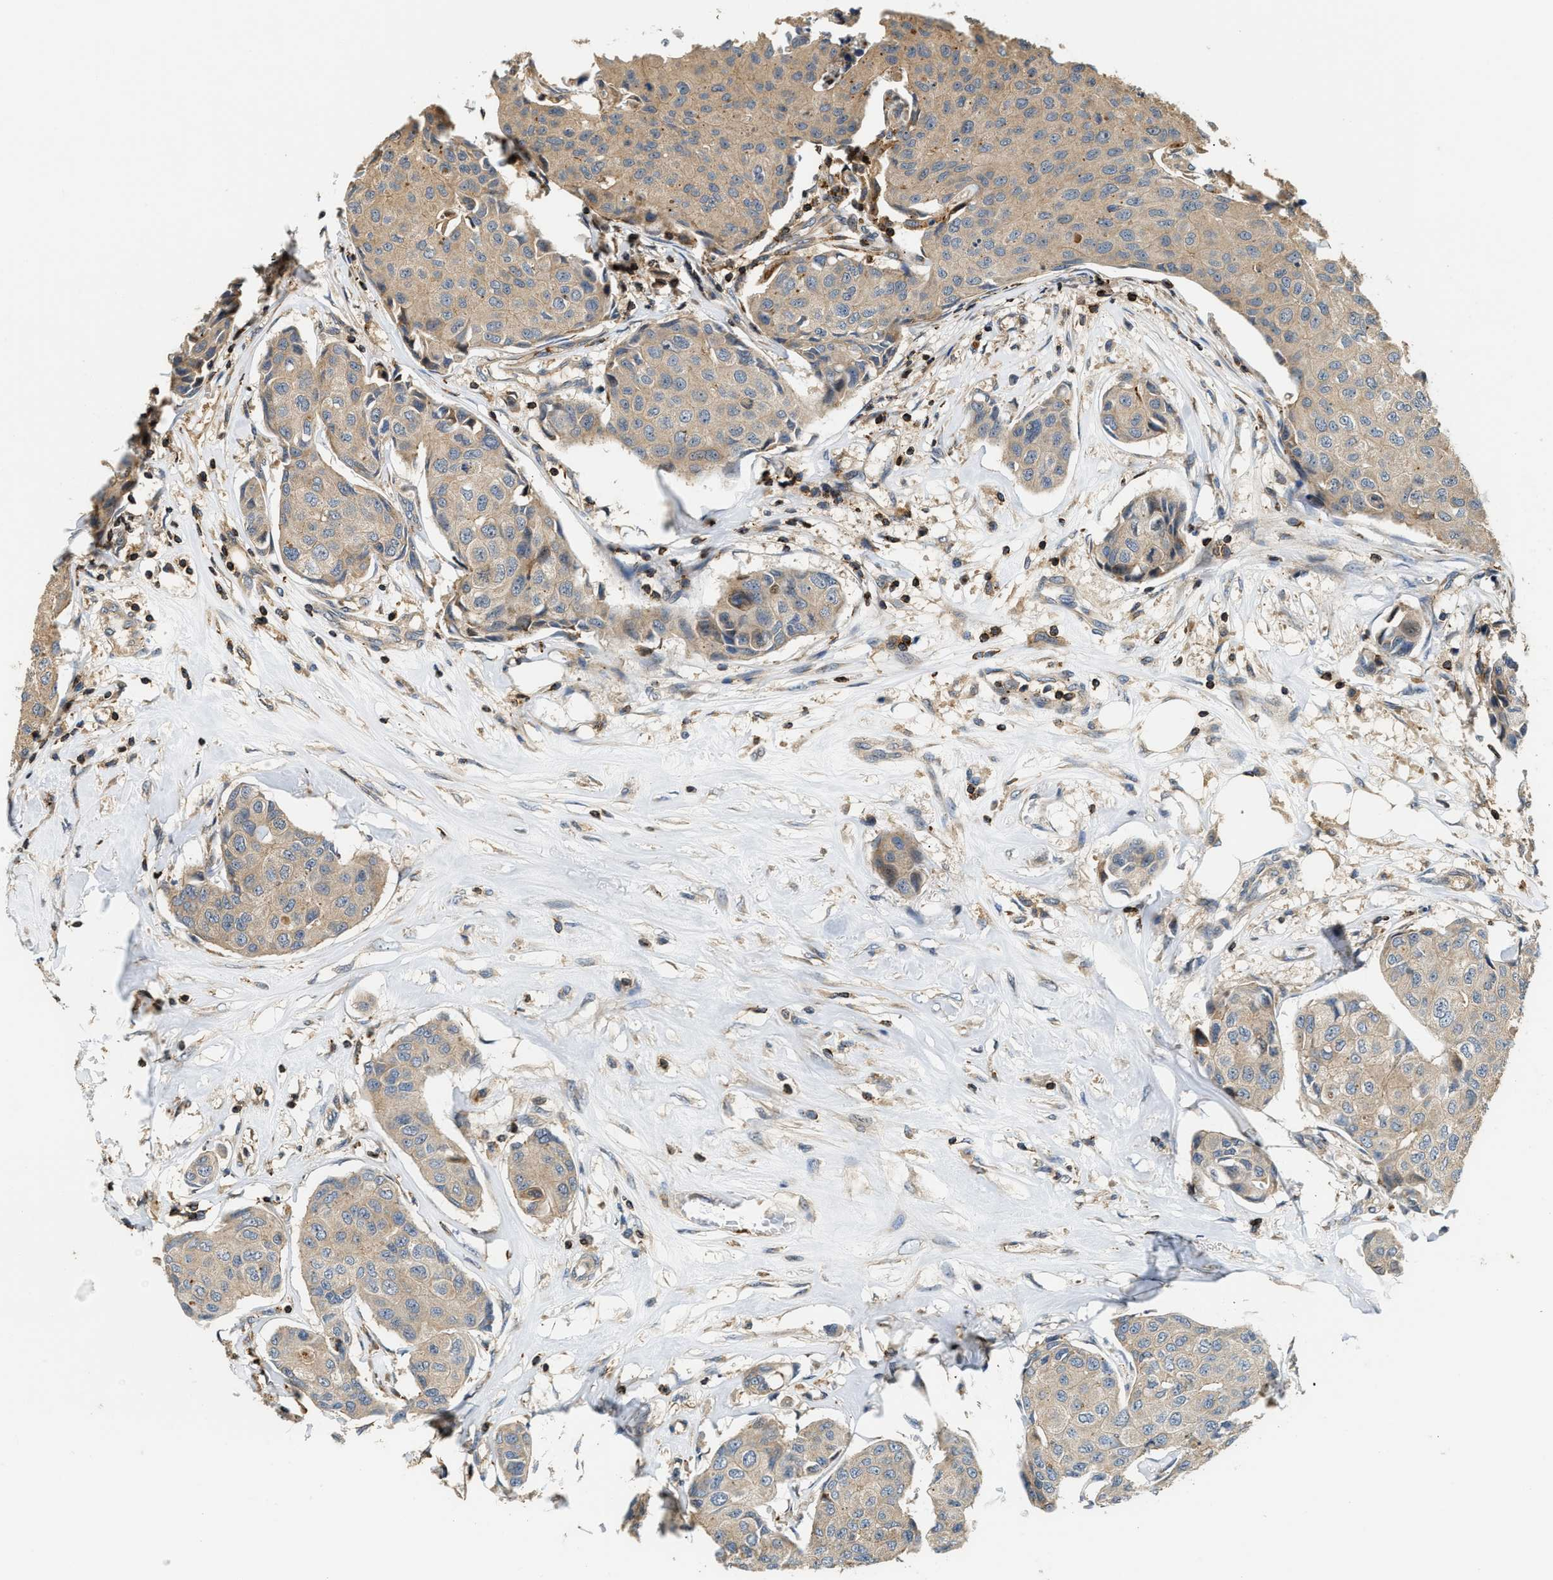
{"staining": {"intensity": "weak", "quantity": ">75%", "location": "cytoplasmic/membranous"}, "tissue": "breast cancer", "cell_type": "Tumor cells", "image_type": "cancer", "snomed": [{"axis": "morphology", "description": "Duct carcinoma"}, {"axis": "topography", "description": "Breast"}], "caption": "This micrograph exhibits immunohistochemistry staining of human breast cancer (infiltrating ductal carcinoma), with low weak cytoplasmic/membranous staining in about >75% of tumor cells.", "gene": "SNX5", "patient": {"sex": "female", "age": 80}}